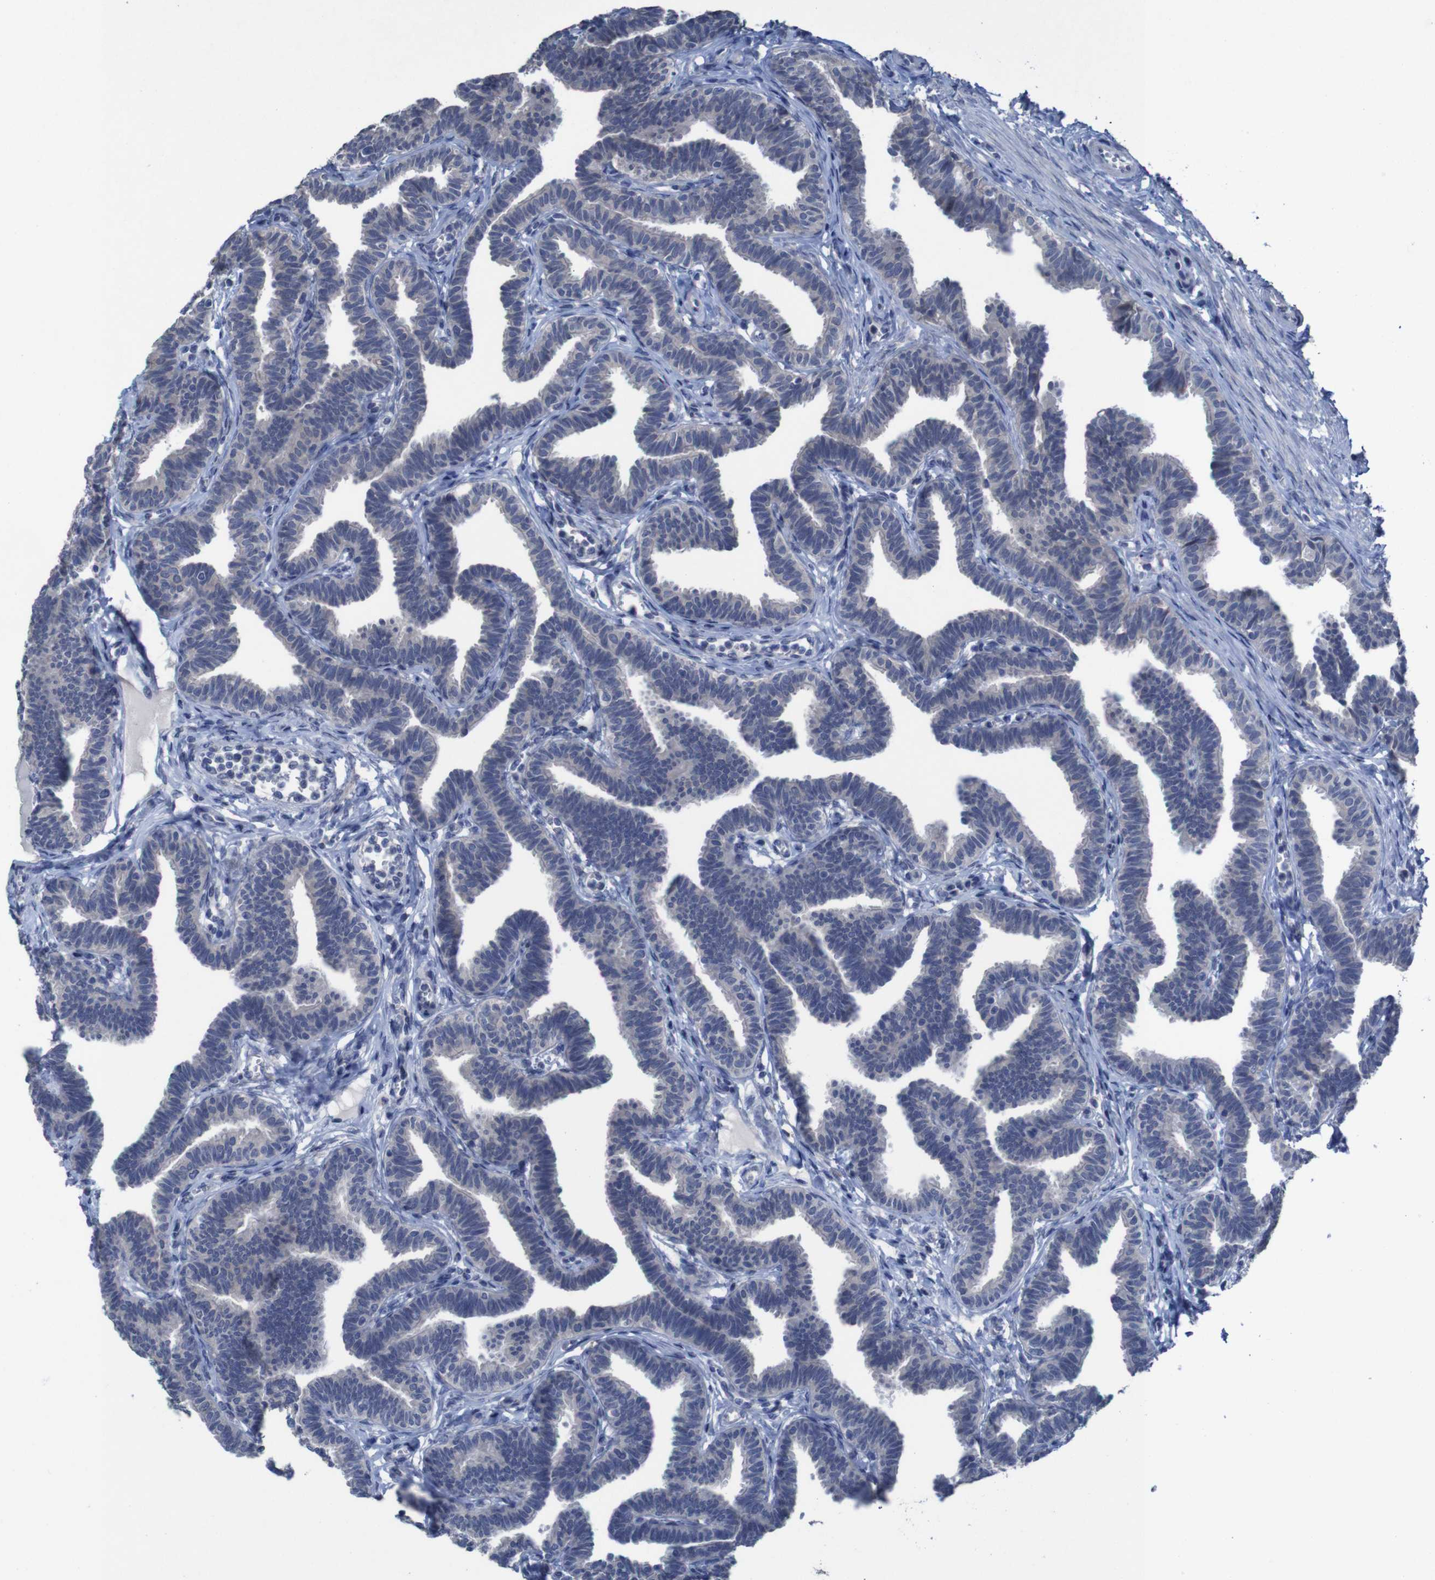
{"staining": {"intensity": "negative", "quantity": "none", "location": "none"}, "tissue": "fallopian tube", "cell_type": "Glandular cells", "image_type": "normal", "snomed": [{"axis": "morphology", "description": "Normal tissue, NOS"}, {"axis": "topography", "description": "Fallopian tube"}, {"axis": "topography", "description": "Ovary"}], "caption": "IHC histopathology image of benign fallopian tube: human fallopian tube stained with DAB (3,3'-diaminobenzidine) displays no significant protein positivity in glandular cells.", "gene": "CLDN18", "patient": {"sex": "female", "age": 23}}